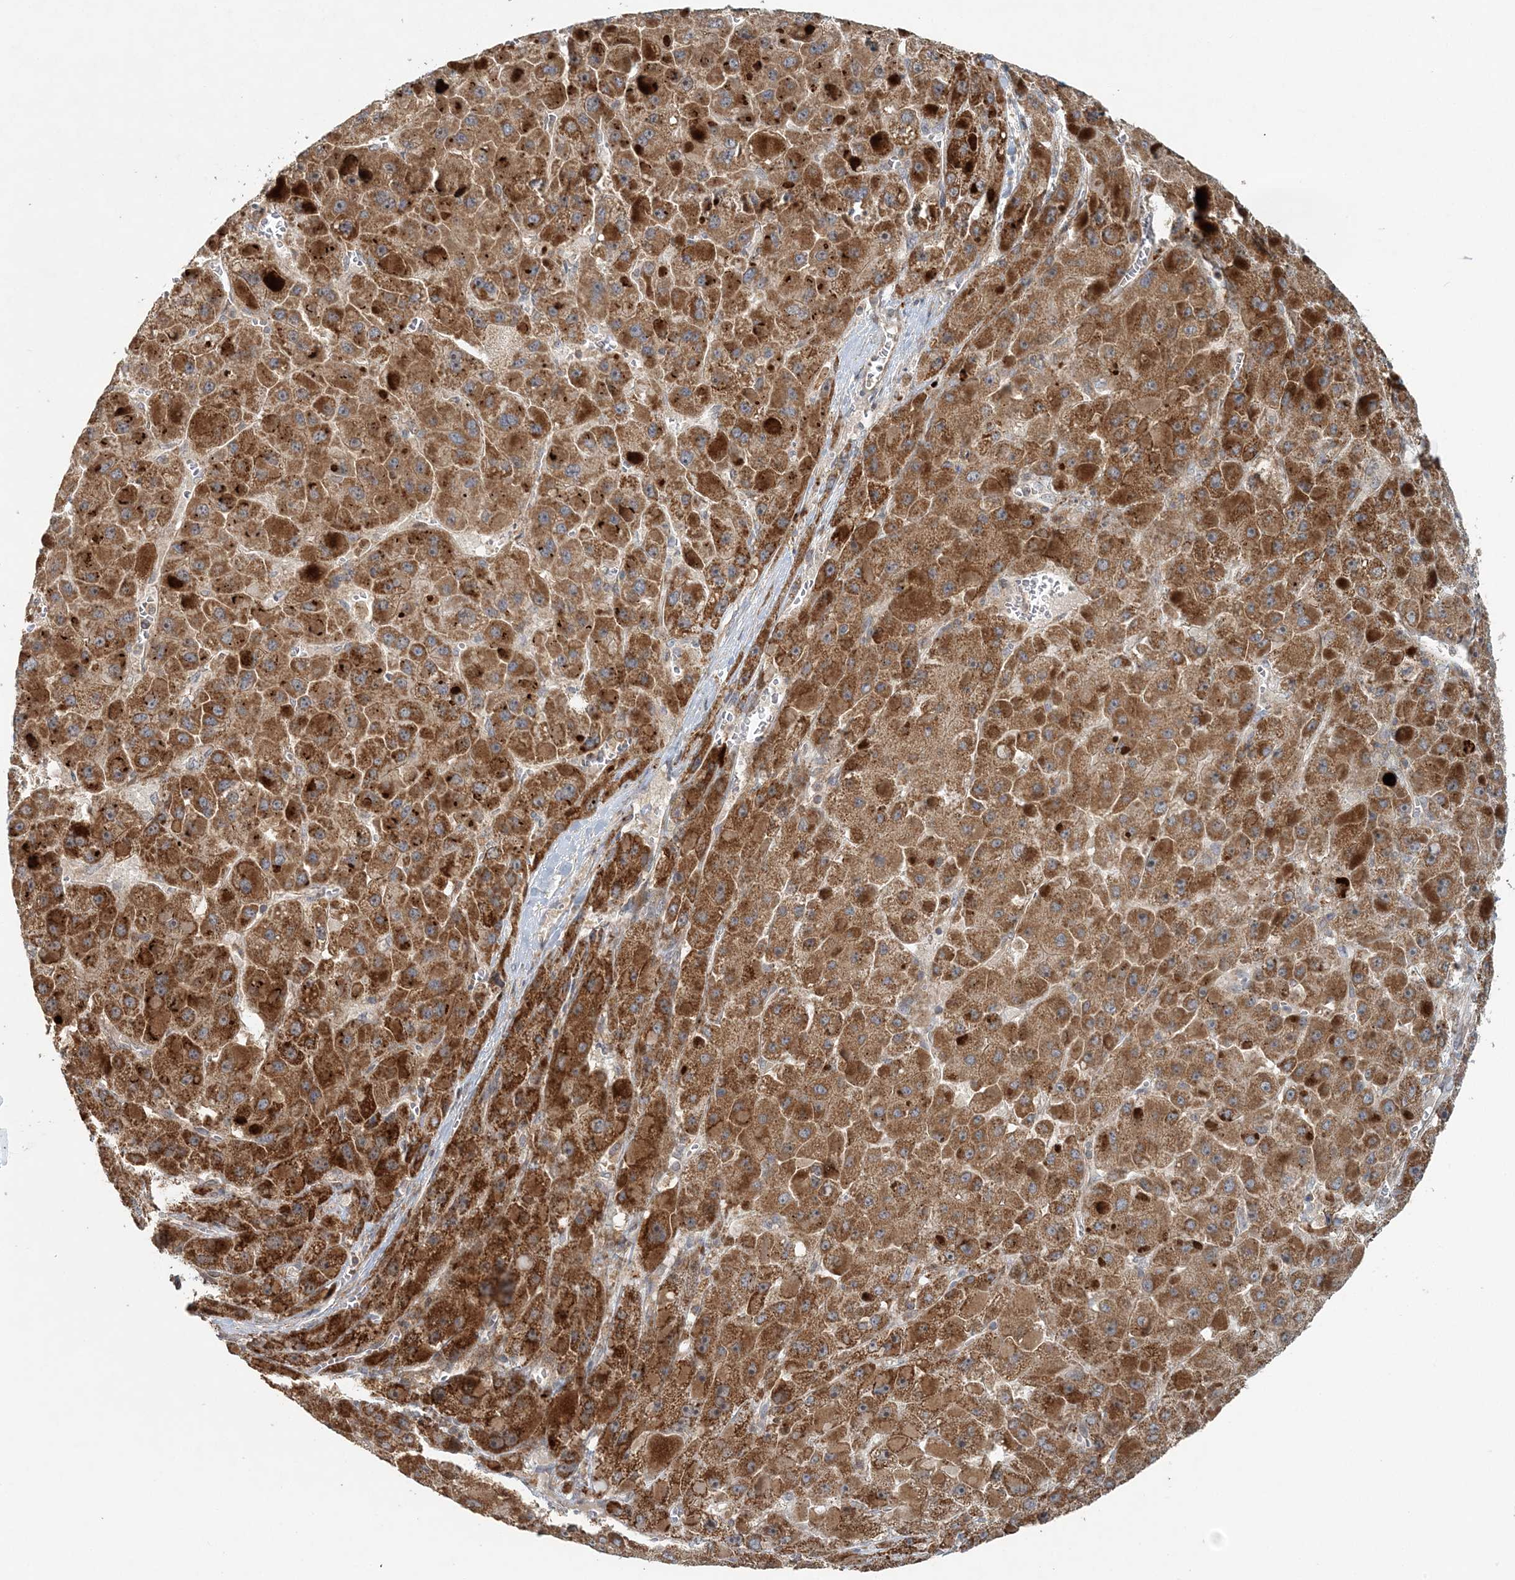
{"staining": {"intensity": "strong", "quantity": ">75%", "location": "cytoplasmic/membranous"}, "tissue": "liver cancer", "cell_type": "Tumor cells", "image_type": "cancer", "snomed": [{"axis": "morphology", "description": "Carcinoma, Hepatocellular, NOS"}, {"axis": "topography", "description": "Liver"}], "caption": "The photomicrograph demonstrates immunohistochemical staining of hepatocellular carcinoma (liver). There is strong cytoplasmic/membranous staining is seen in about >75% of tumor cells.", "gene": "MMUT", "patient": {"sex": "female", "age": 73}}